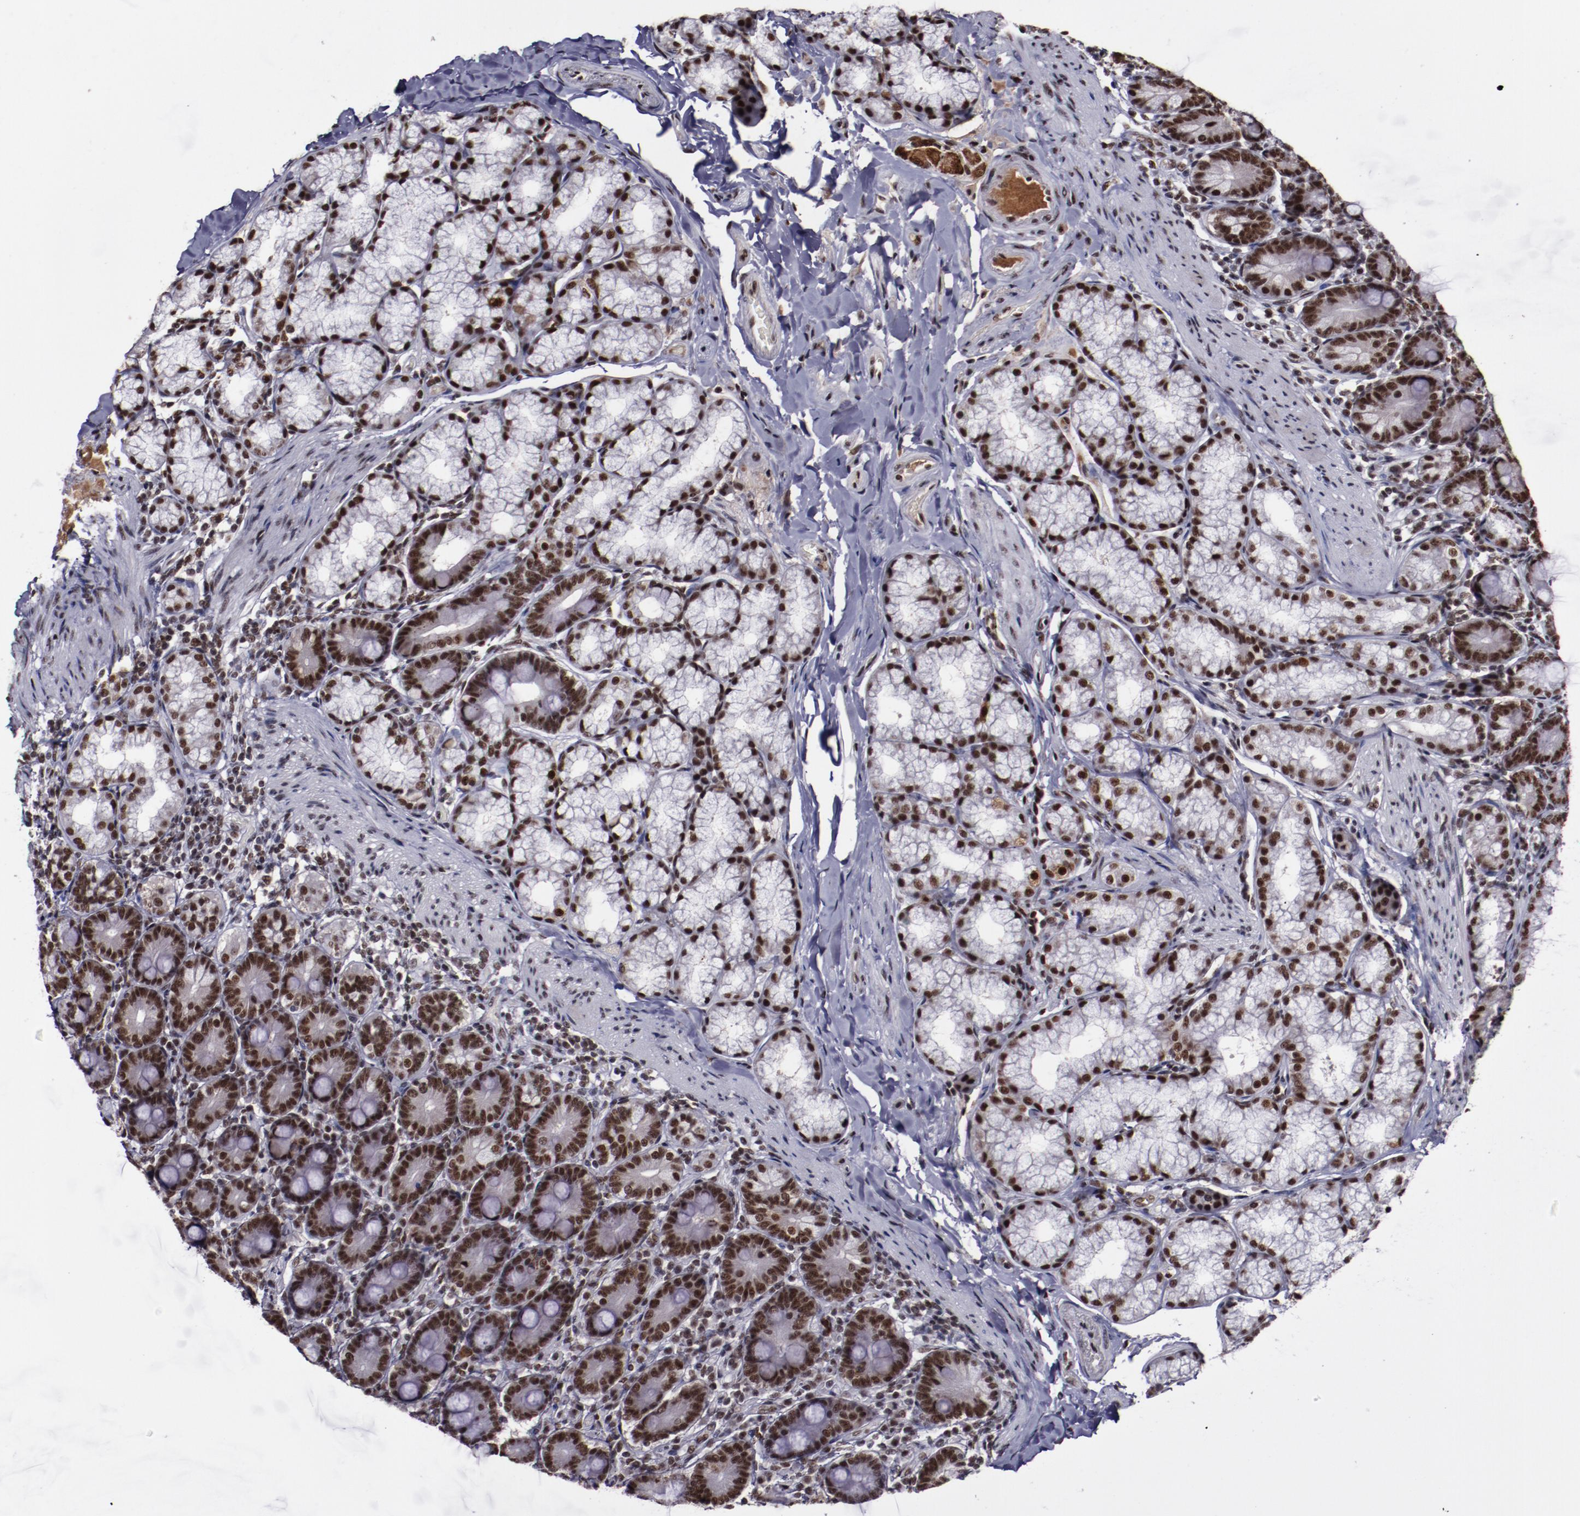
{"staining": {"intensity": "strong", "quantity": ">75%", "location": "nuclear"}, "tissue": "duodenum", "cell_type": "Glandular cells", "image_type": "normal", "snomed": [{"axis": "morphology", "description": "Normal tissue, NOS"}, {"axis": "topography", "description": "Duodenum"}], "caption": "Strong nuclear expression for a protein is seen in approximately >75% of glandular cells of benign duodenum using IHC.", "gene": "ERH", "patient": {"sex": "female", "age": 64}}